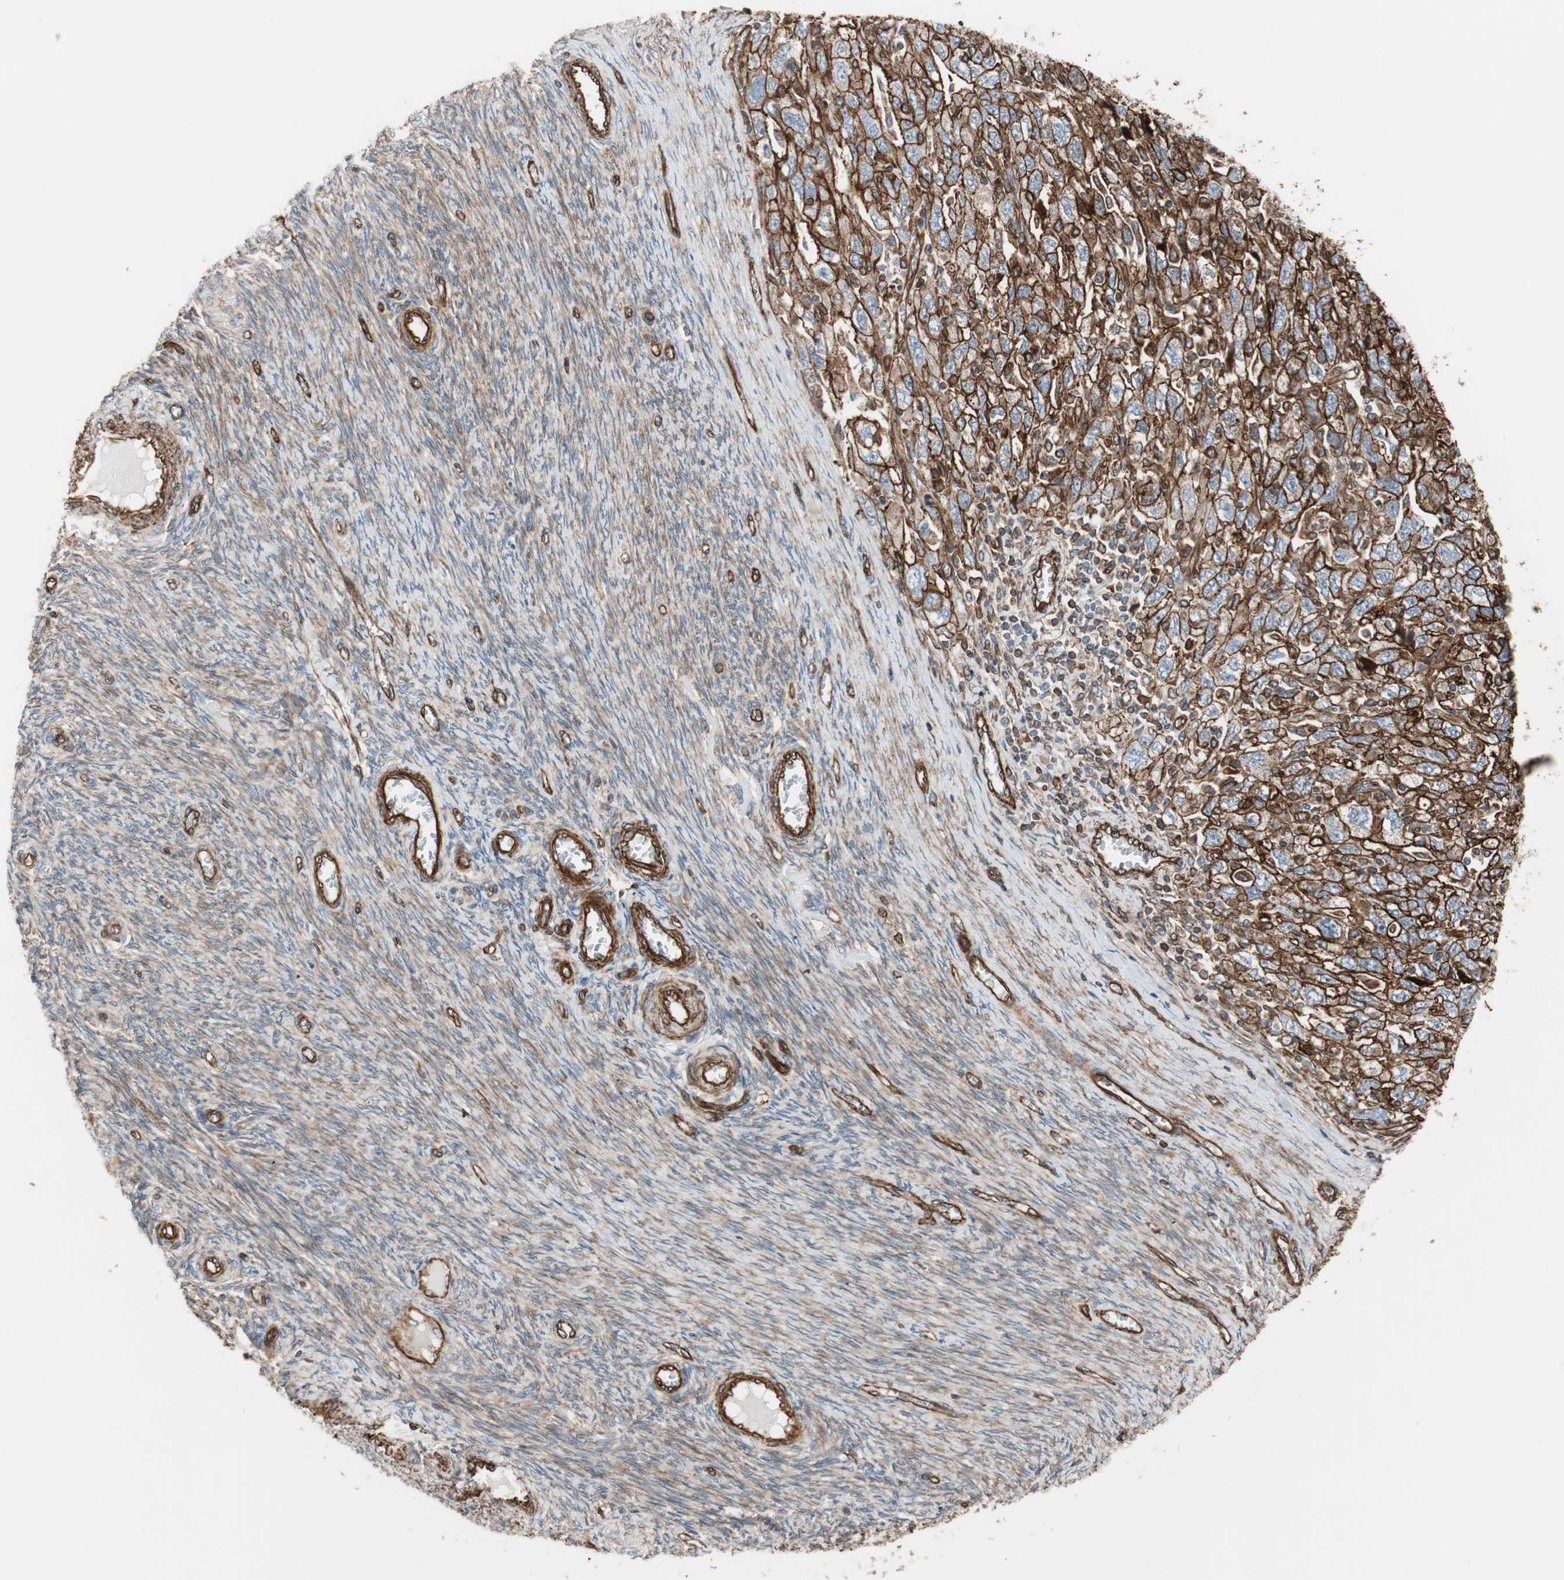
{"staining": {"intensity": "strong", "quantity": ">75%", "location": "cytoplasmic/membranous"}, "tissue": "ovarian cancer", "cell_type": "Tumor cells", "image_type": "cancer", "snomed": [{"axis": "morphology", "description": "Carcinoma, NOS"}, {"axis": "morphology", "description": "Cystadenocarcinoma, serous, NOS"}, {"axis": "topography", "description": "Ovary"}], "caption": "Immunohistochemistry (IHC) micrograph of neoplastic tissue: human ovarian cancer (carcinoma) stained using immunohistochemistry demonstrates high levels of strong protein expression localized specifically in the cytoplasmic/membranous of tumor cells, appearing as a cytoplasmic/membranous brown color.", "gene": "TCTA", "patient": {"sex": "female", "age": 69}}